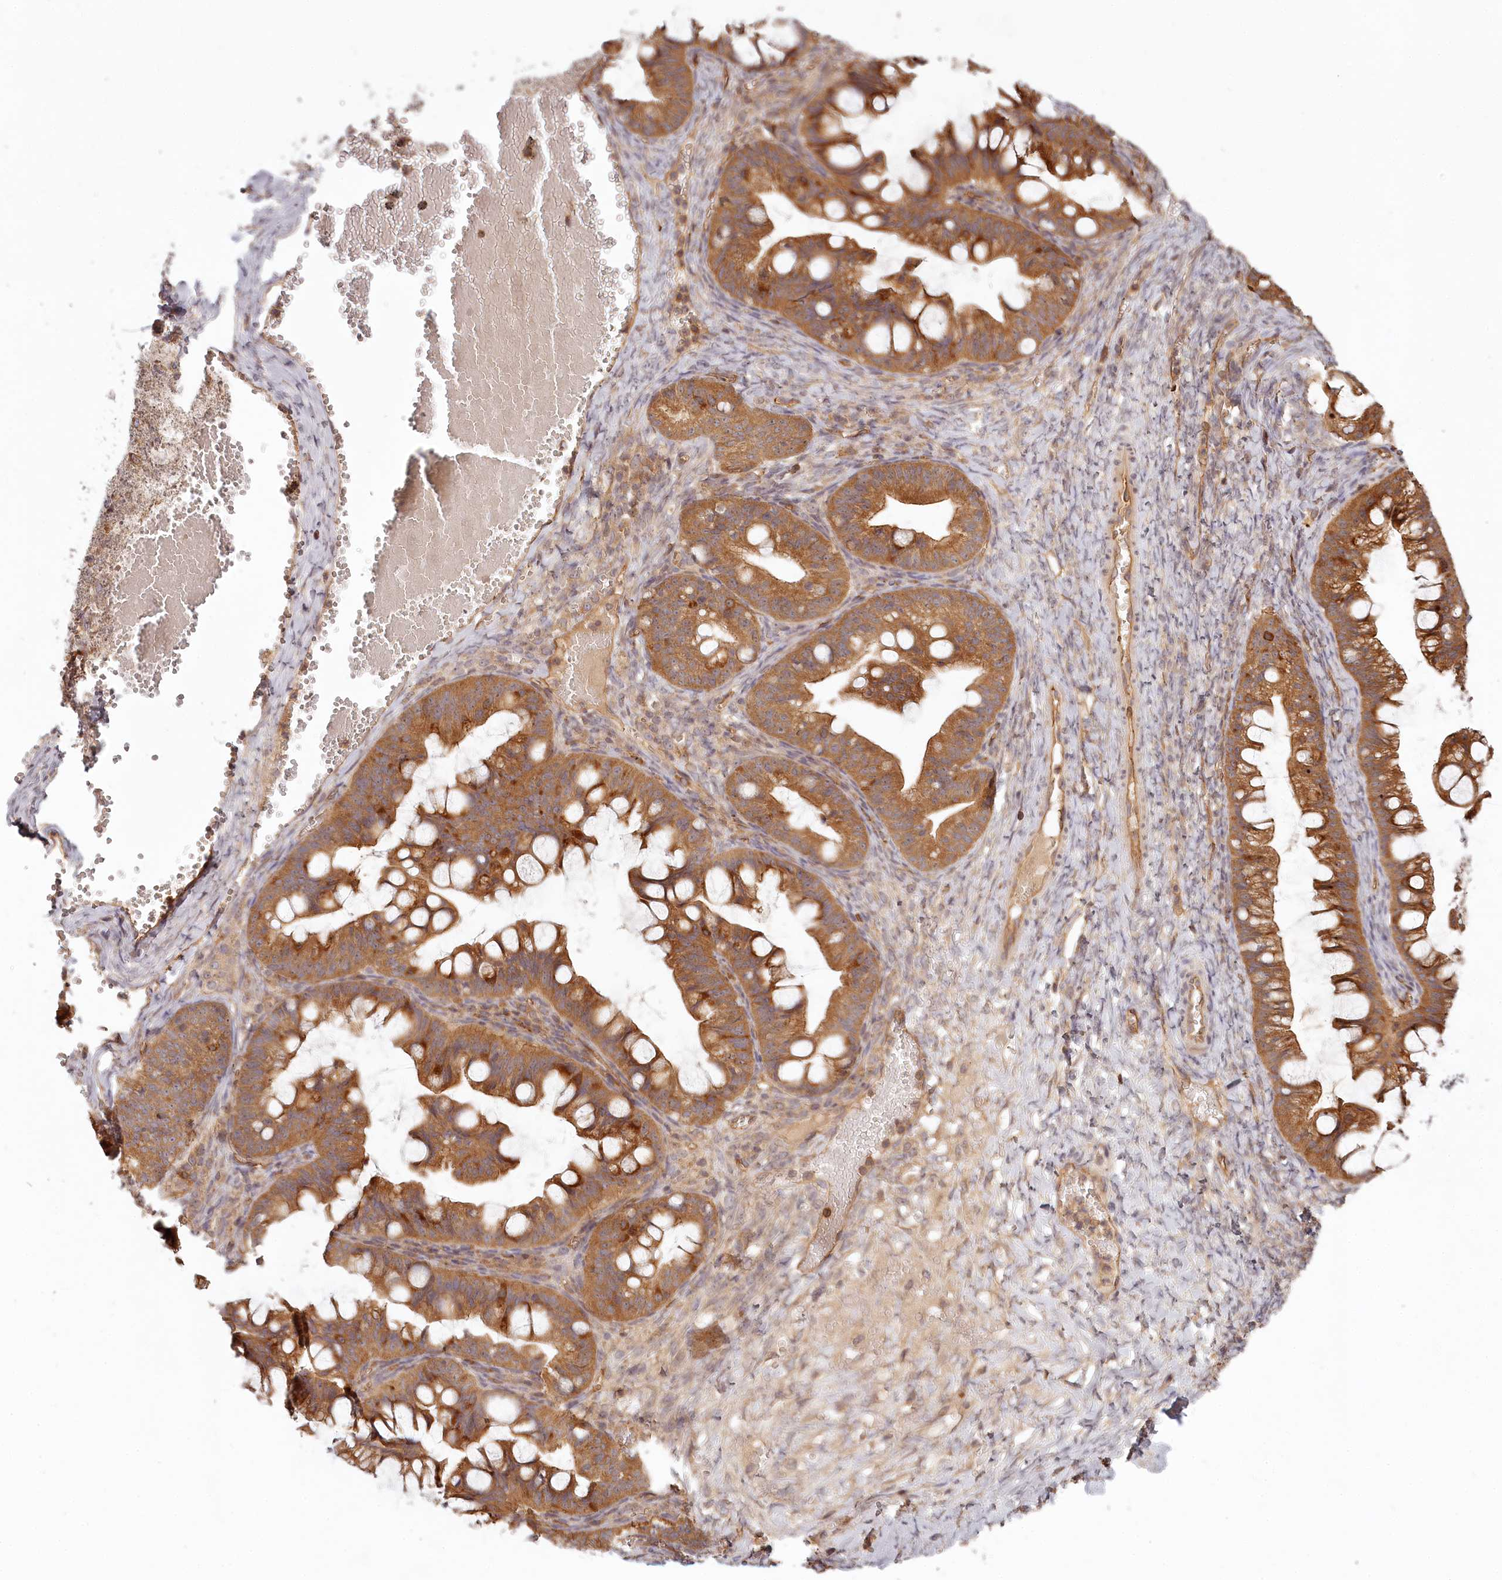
{"staining": {"intensity": "moderate", "quantity": ">75%", "location": "cytoplasmic/membranous"}, "tissue": "ovarian cancer", "cell_type": "Tumor cells", "image_type": "cancer", "snomed": [{"axis": "morphology", "description": "Cystadenocarcinoma, mucinous, NOS"}, {"axis": "topography", "description": "Ovary"}], "caption": "Brown immunohistochemical staining in human mucinous cystadenocarcinoma (ovarian) displays moderate cytoplasmic/membranous staining in about >75% of tumor cells. The staining is performed using DAB (3,3'-diaminobenzidine) brown chromogen to label protein expression. The nuclei are counter-stained blue using hematoxylin.", "gene": "TMIE", "patient": {"sex": "female", "age": 73}}